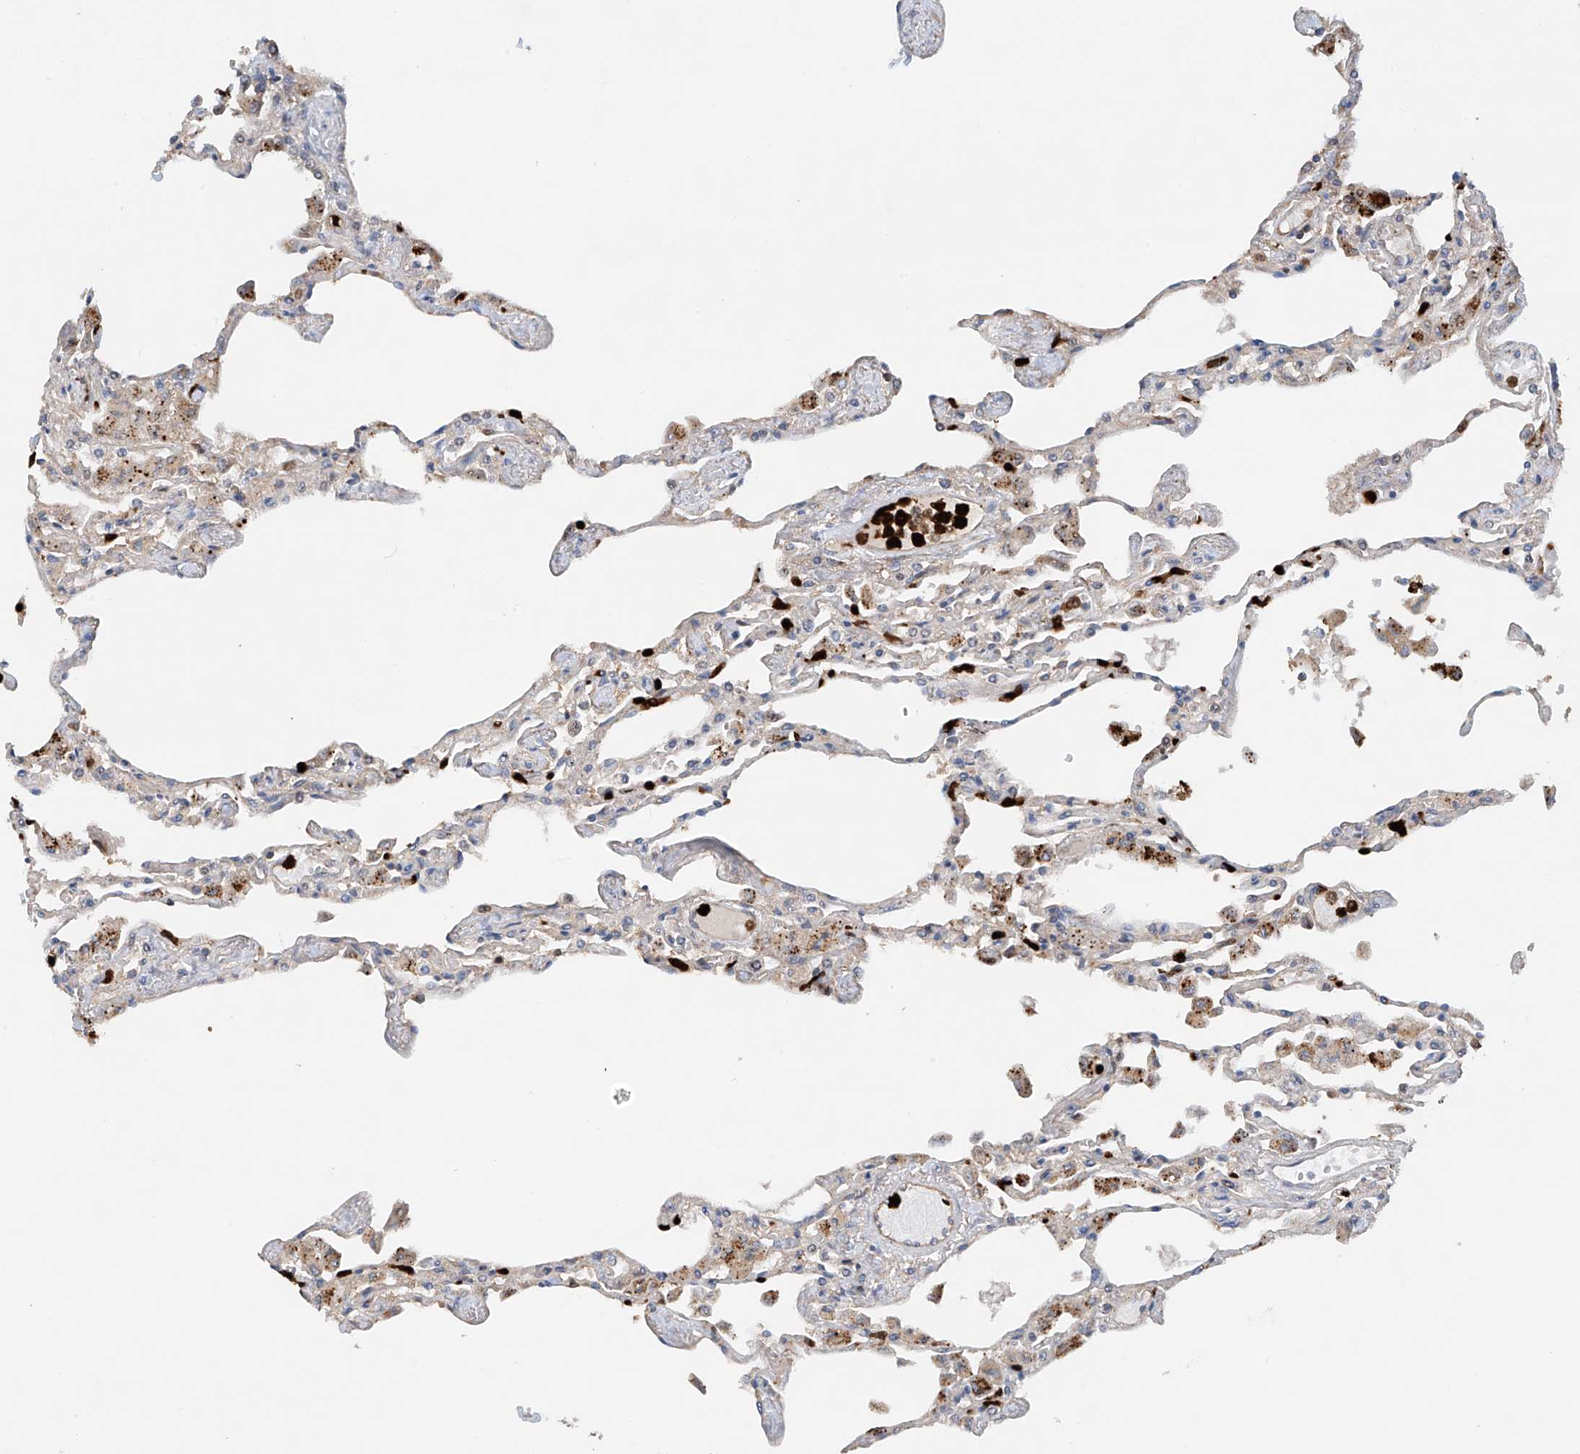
{"staining": {"intensity": "weak", "quantity": "<25%", "location": "cytoplasmic/membranous"}, "tissue": "lung", "cell_type": "Alveolar cells", "image_type": "normal", "snomed": [{"axis": "morphology", "description": "Normal tissue, NOS"}, {"axis": "topography", "description": "Bronchus"}, {"axis": "topography", "description": "Lung"}], "caption": "High magnification brightfield microscopy of benign lung stained with DAB (brown) and counterstained with hematoxylin (blue): alveolar cells show no significant staining.", "gene": "PHACTR2", "patient": {"sex": "female", "age": 49}}